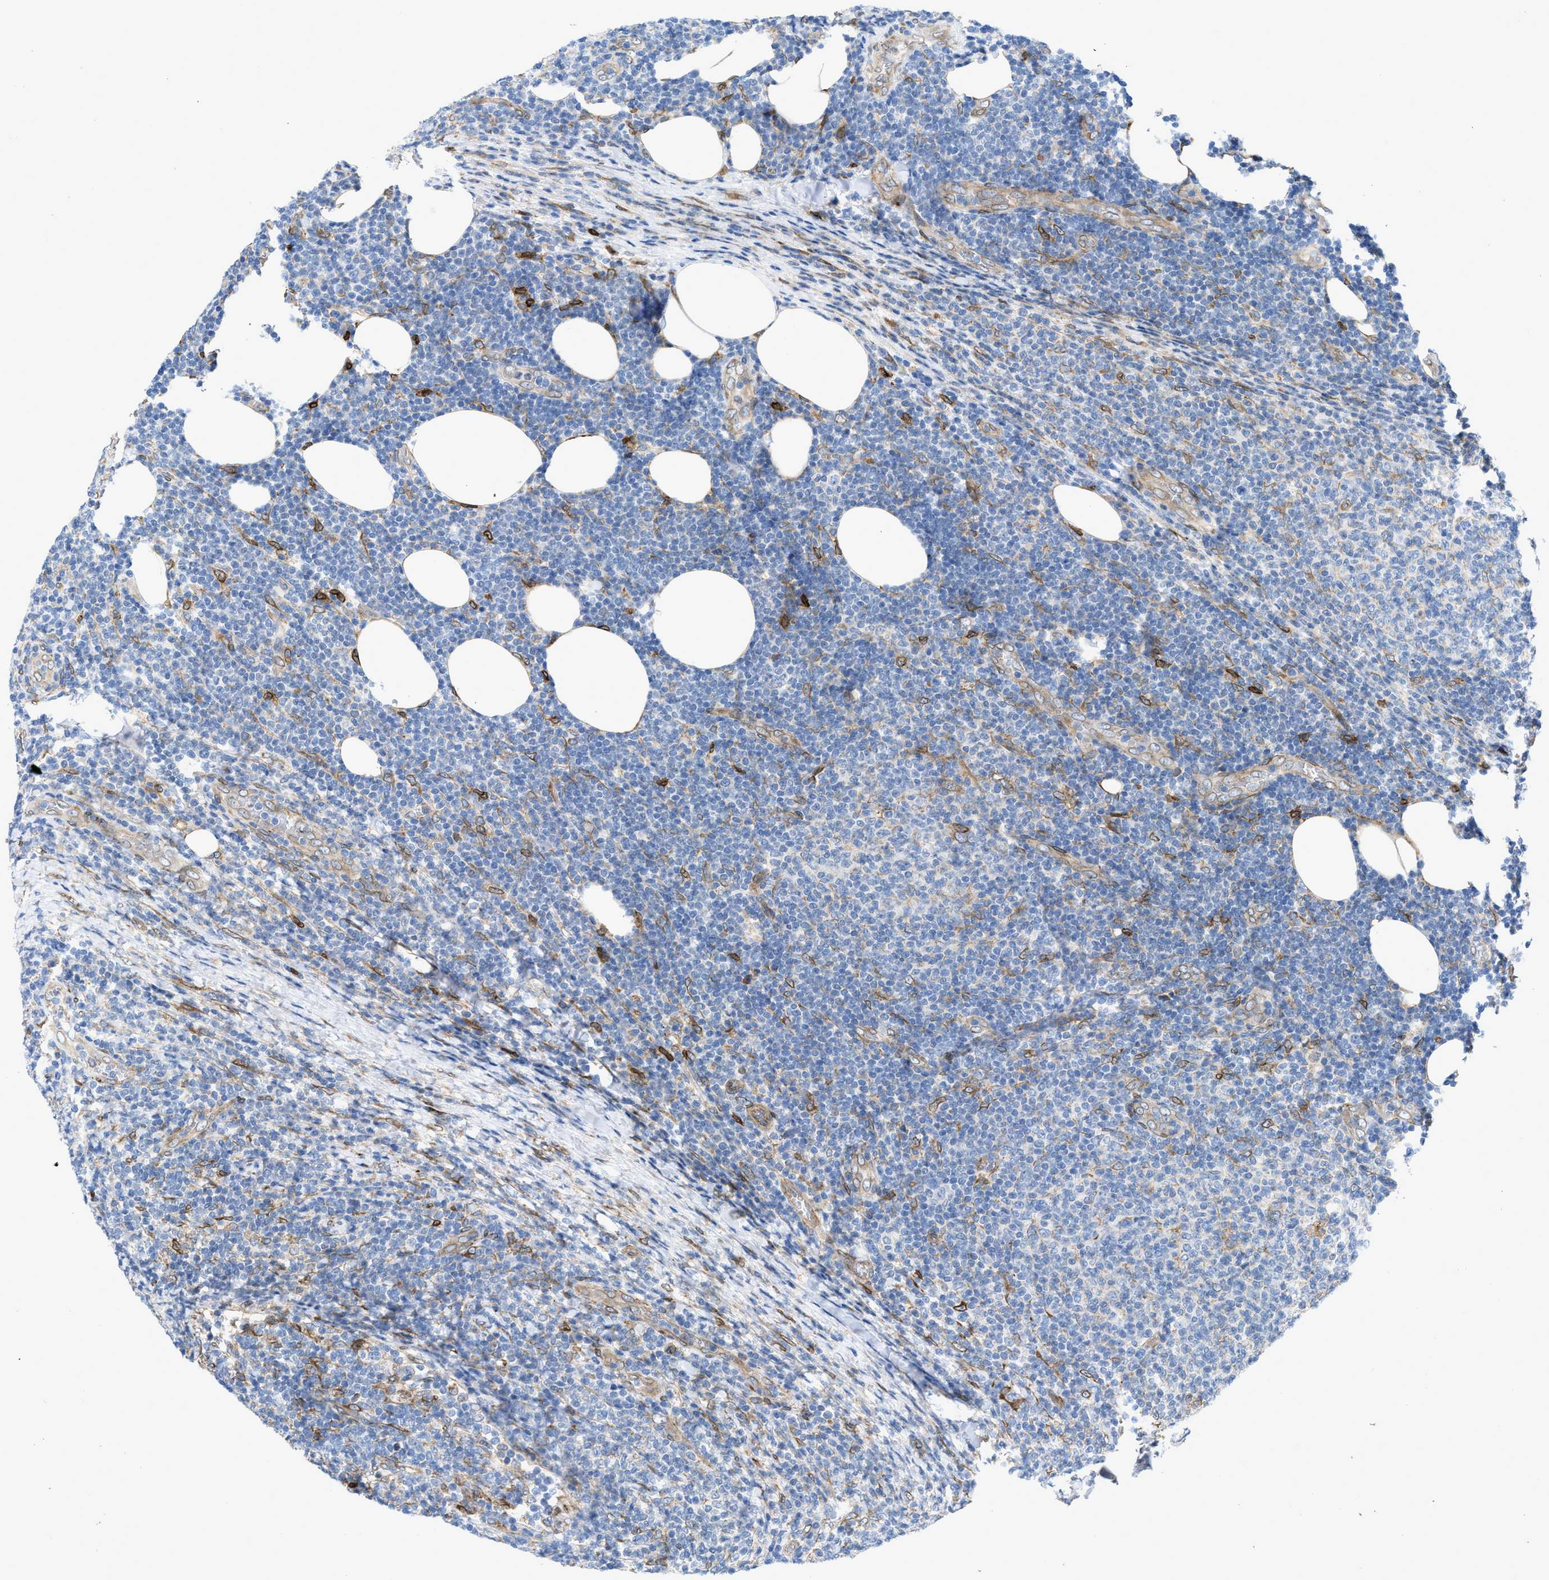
{"staining": {"intensity": "negative", "quantity": "none", "location": "none"}, "tissue": "lymphoma", "cell_type": "Tumor cells", "image_type": "cancer", "snomed": [{"axis": "morphology", "description": "Malignant lymphoma, non-Hodgkin's type, Low grade"}, {"axis": "topography", "description": "Lymph node"}], "caption": "Immunohistochemistry micrograph of neoplastic tissue: human low-grade malignant lymphoma, non-Hodgkin's type stained with DAB (3,3'-diaminobenzidine) reveals no significant protein staining in tumor cells.", "gene": "ERLIN2", "patient": {"sex": "male", "age": 66}}